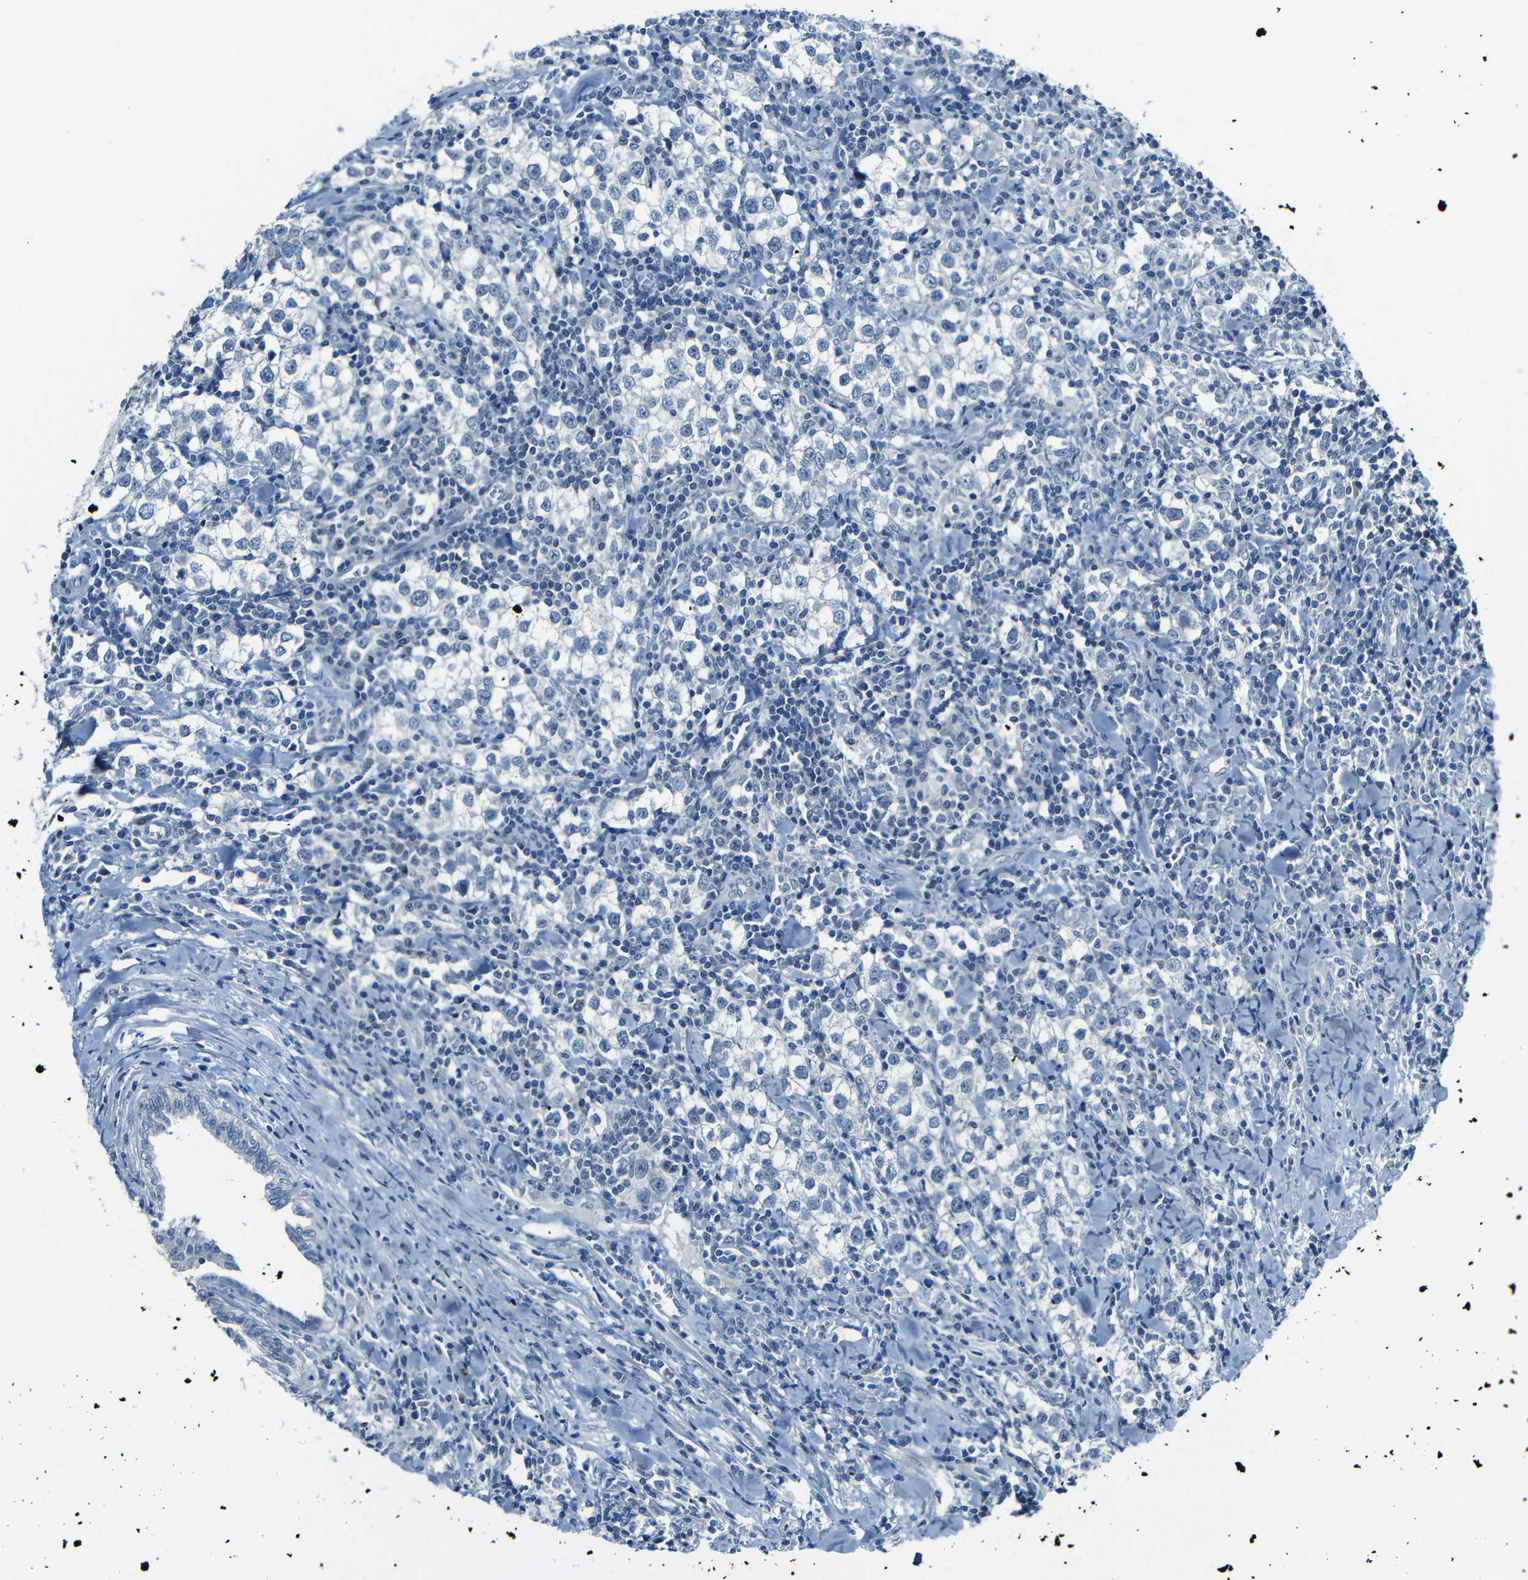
{"staining": {"intensity": "negative", "quantity": "none", "location": "none"}, "tissue": "testis cancer", "cell_type": "Tumor cells", "image_type": "cancer", "snomed": [{"axis": "morphology", "description": "Seminoma, NOS"}, {"axis": "morphology", "description": "Carcinoma, Embryonal, NOS"}, {"axis": "topography", "description": "Testis"}], "caption": "The micrograph demonstrates no staining of tumor cells in seminoma (testis). The staining was performed using DAB (3,3'-diaminobenzidine) to visualize the protein expression in brown, while the nuclei were stained in blue with hematoxylin (Magnification: 20x).", "gene": "ANK3", "patient": {"sex": "male", "age": 36}}